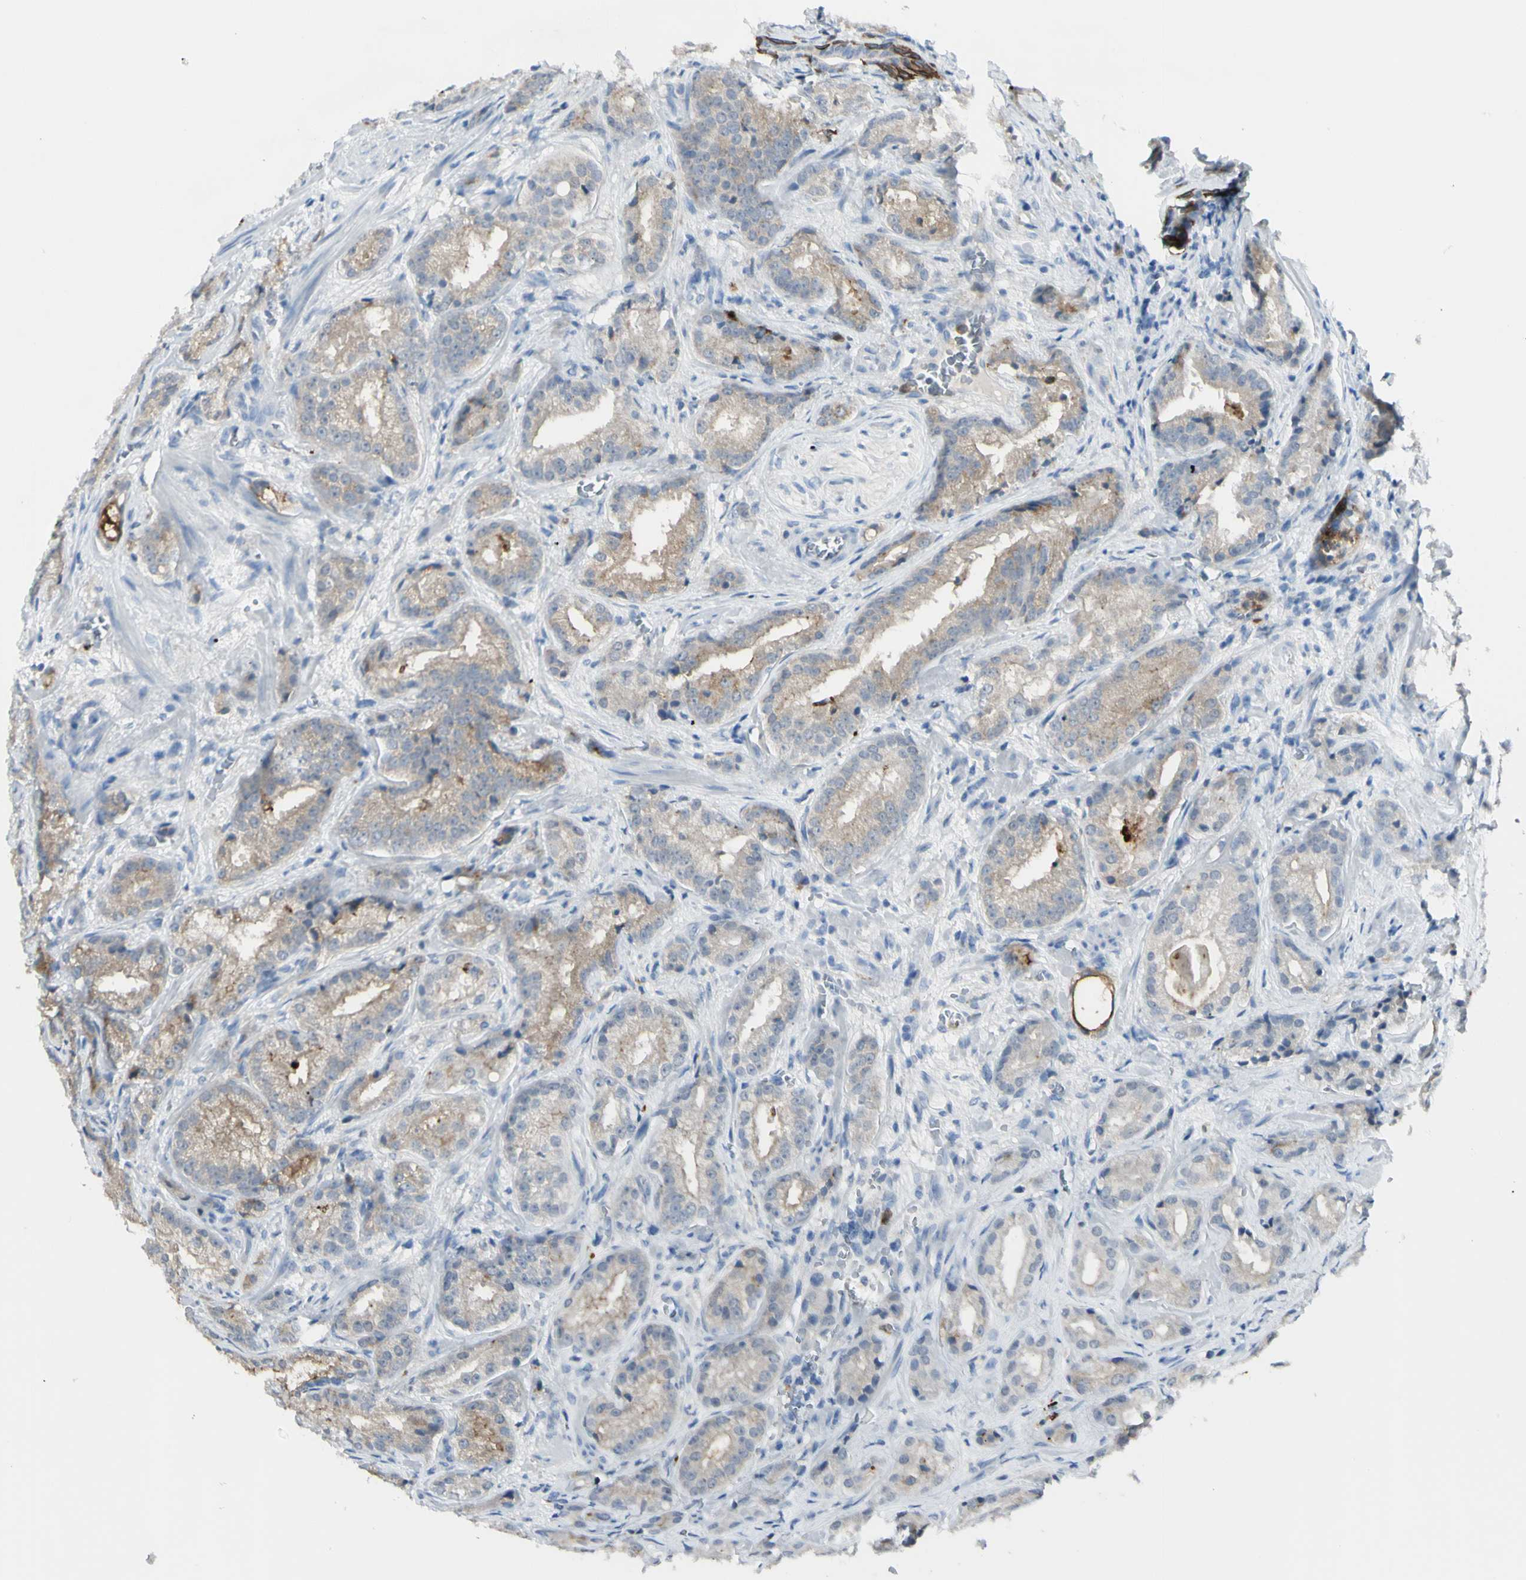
{"staining": {"intensity": "moderate", "quantity": "<25%", "location": "cytoplasmic/membranous"}, "tissue": "prostate cancer", "cell_type": "Tumor cells", "image_type": "cancer", "snomed": [{"axis": "morphology", "description": "Adenocarcinoma, High grade"}, {"axis": "topography", "description": "Prostate"}], "caption": "This is a photomicrograph of IHC staining of prostate high-grade adenocarcinoma, which shows moderate positivity in the cytoplasmic/membranous of tumor cells.", "gene": "ZNF557", "patient": {"sex": "male", "age": 64}}